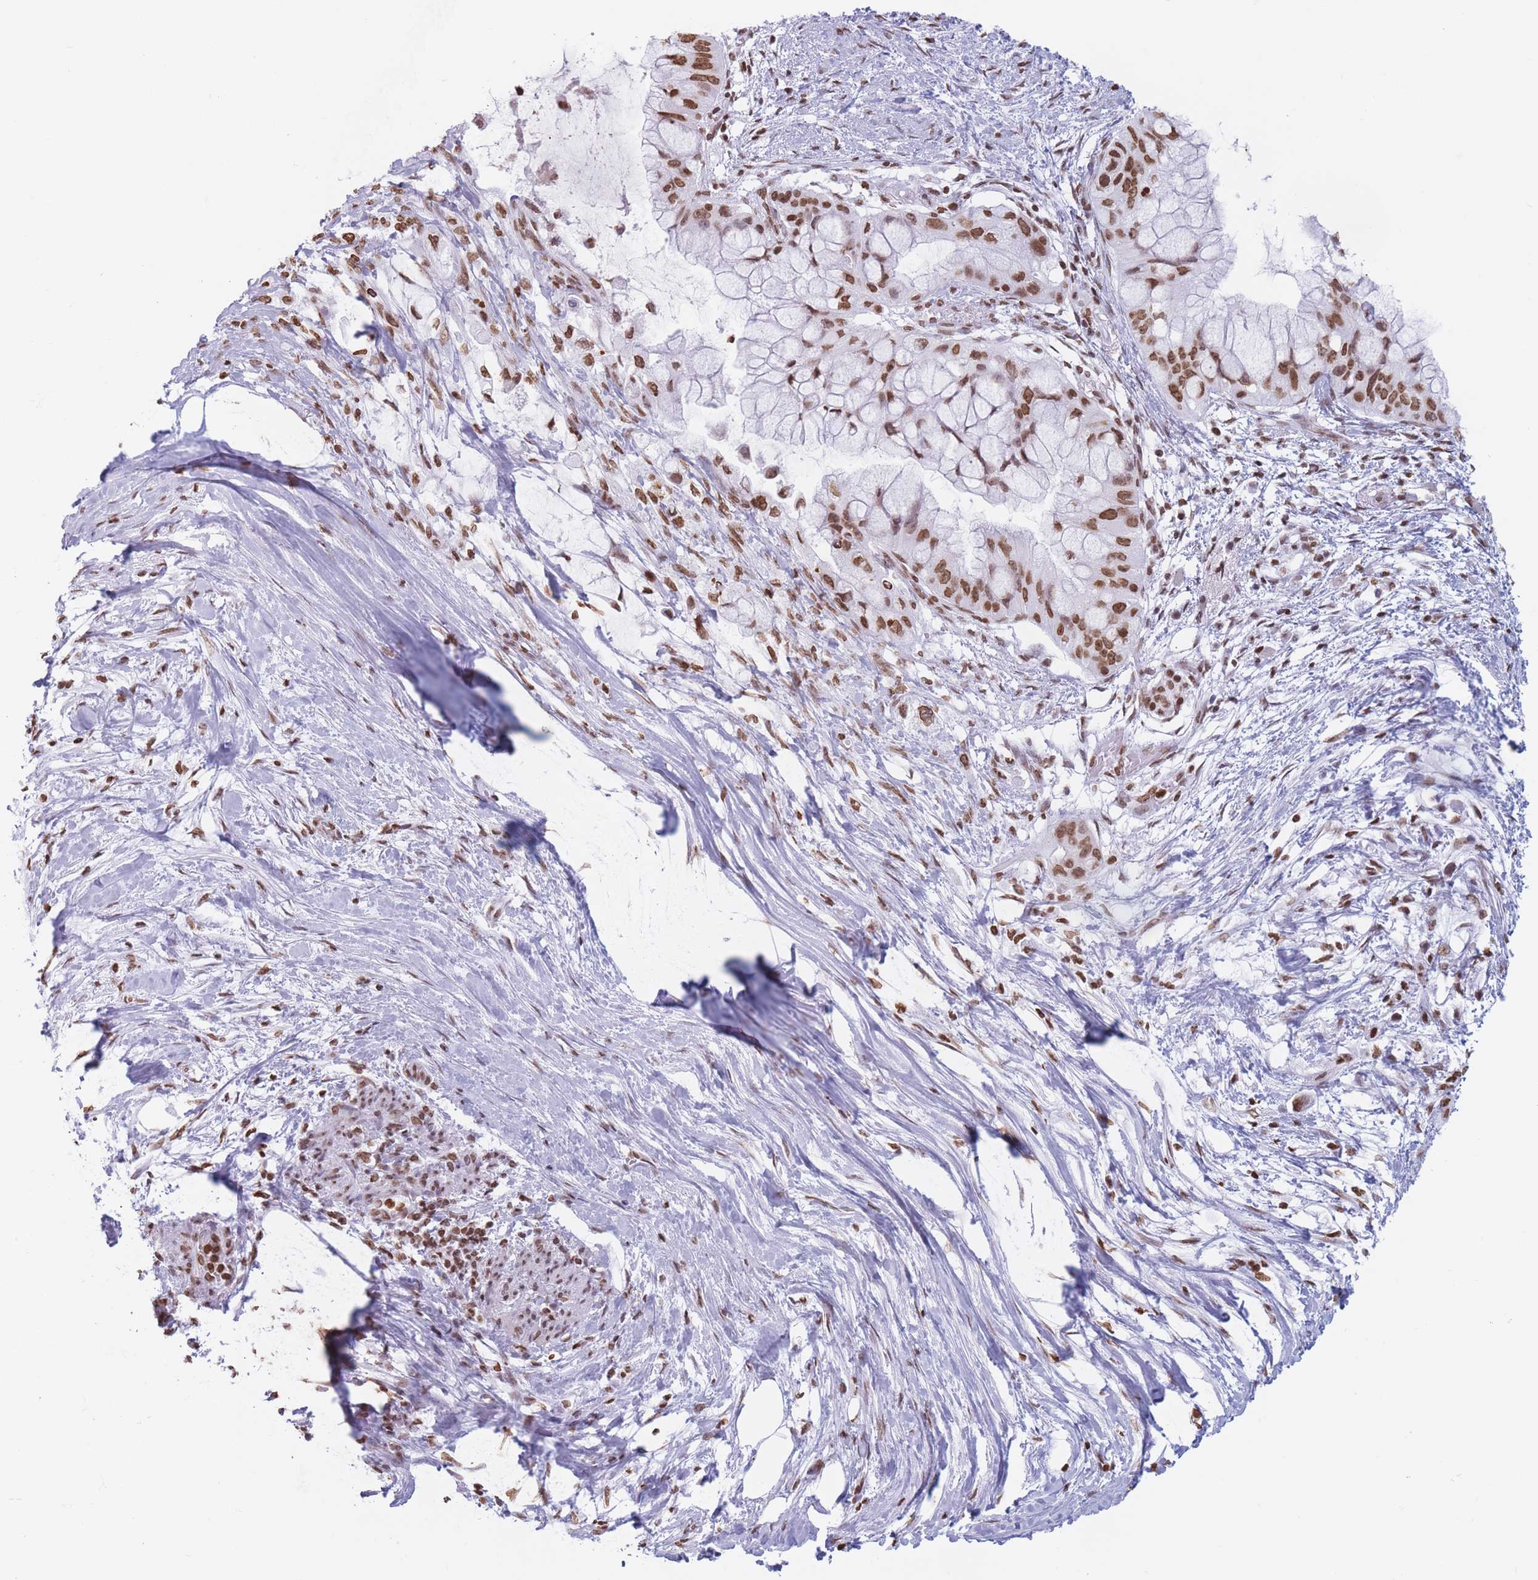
{"staining": {"intensity": "moderate", "quantity": ">75%", "location": "nuclear"}, "tissue": "pancreatic cancer", "cell_type": "Tumor cells", "image_type": "cancer", "snomed": [{"axis": "morphology", "description": "Adenocarcinoma, NOS"}, {"axis": "topography", "description": "Pancreas"}], "caption": "High-magnification brightfield microscopy of pancreatic adenocarcinoma stained with DAB (brown) and counterstained with hematoxylin (blue). tumor cells exhibit moderate nuclear staining is appreciated in approximately>75% of cells.", "gene": "RYK", "patient": {"sex": "male", "age": 48}}